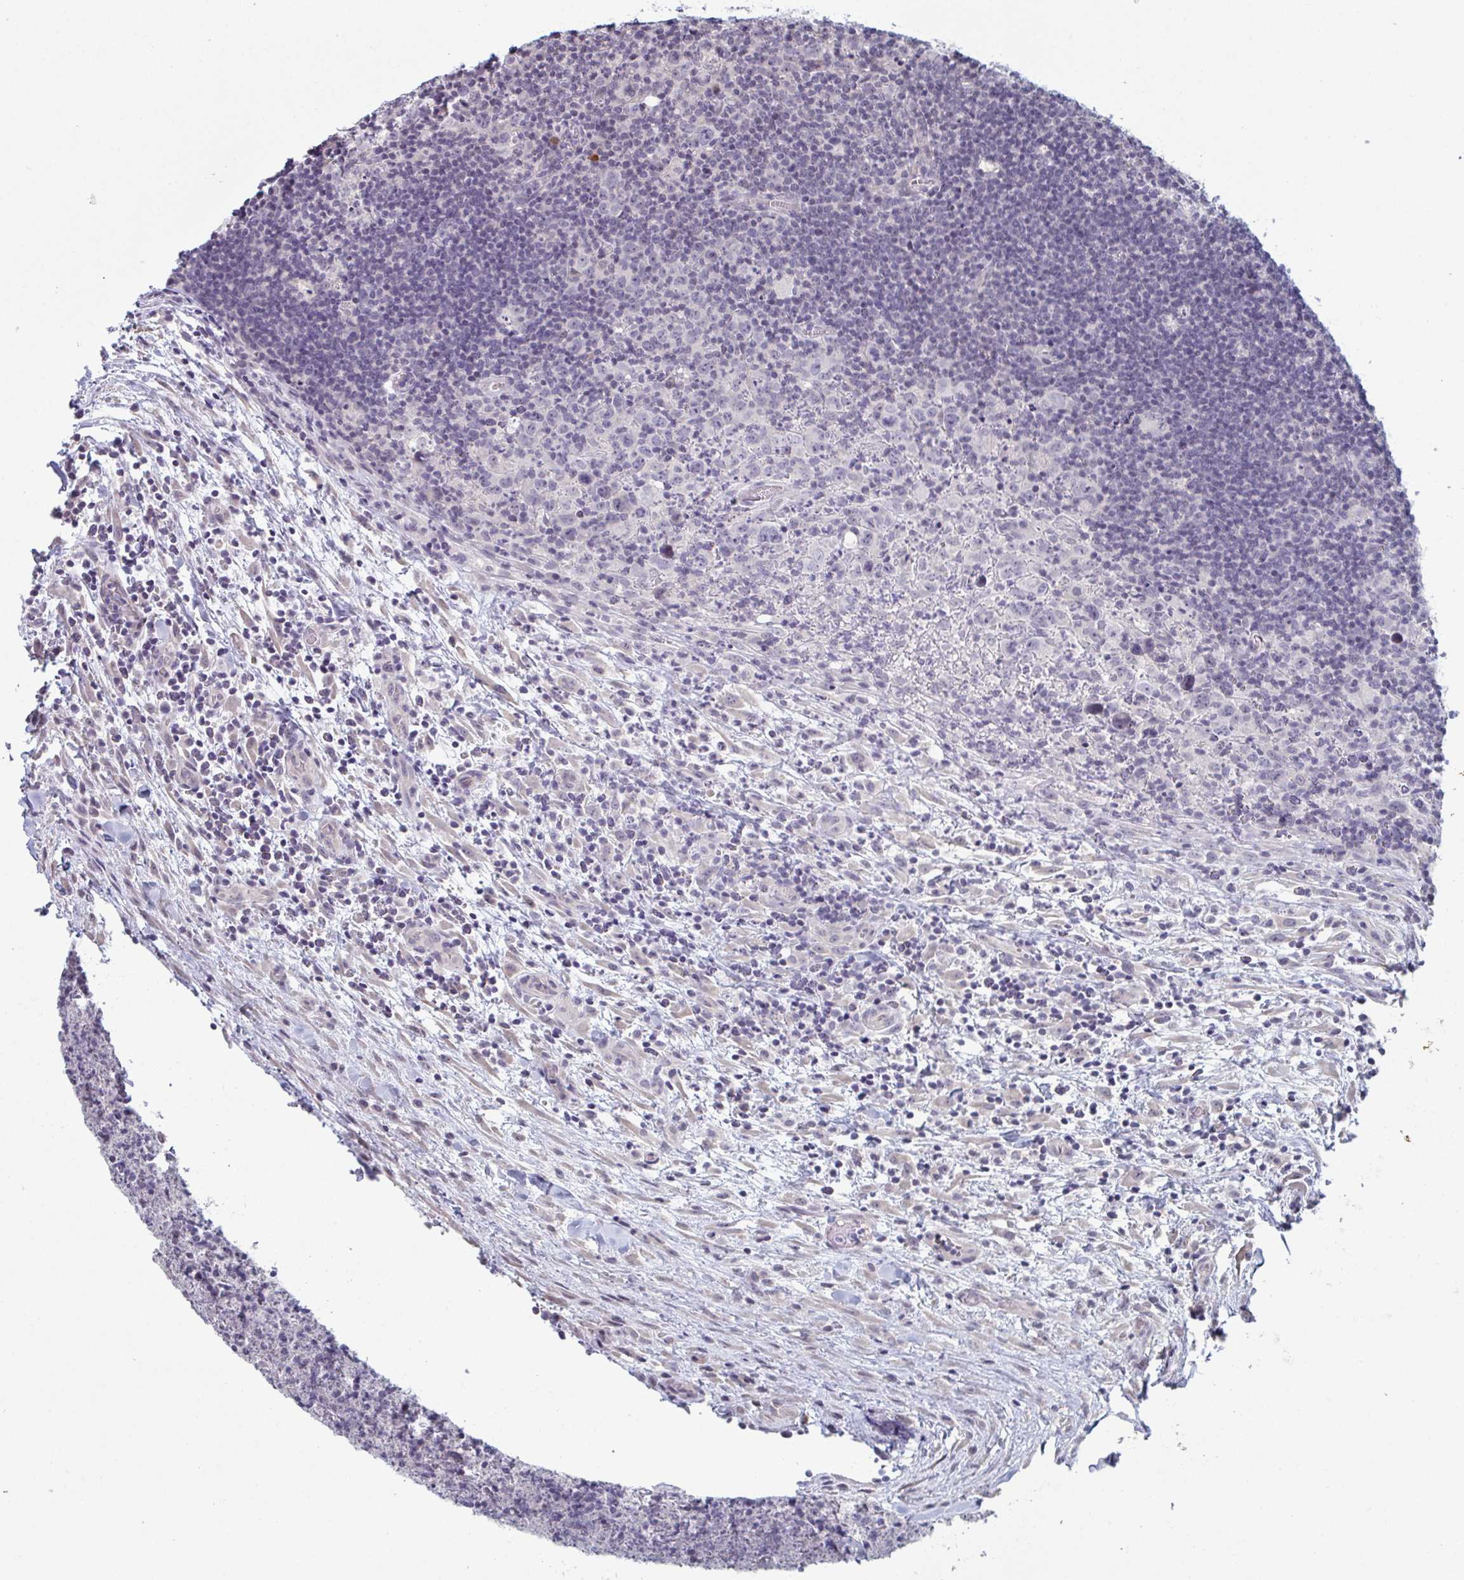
{"staining": {"intensity": "negative", "quantity": "none", "location": "none"}, "tissue": "lymphoma", "cell_type": "Tumor cells", "image_type": "cancer", "snomed": [{"axis": "morphology", "description": "Hodgkin's disease, NOS"}, {"axis": "topography", "description": "Lymph node"}], "caption": "An immunohistochemistry (IHC) micrograph of lymphoma is shown. There is no staining in tumor cells of lymphoma. (DAB immunohistochemistry (IHC) visualized using brightfield microscopy, high magnification).", "gene": "ZNF214", "patient": {"sex": "female", "age": 18}}